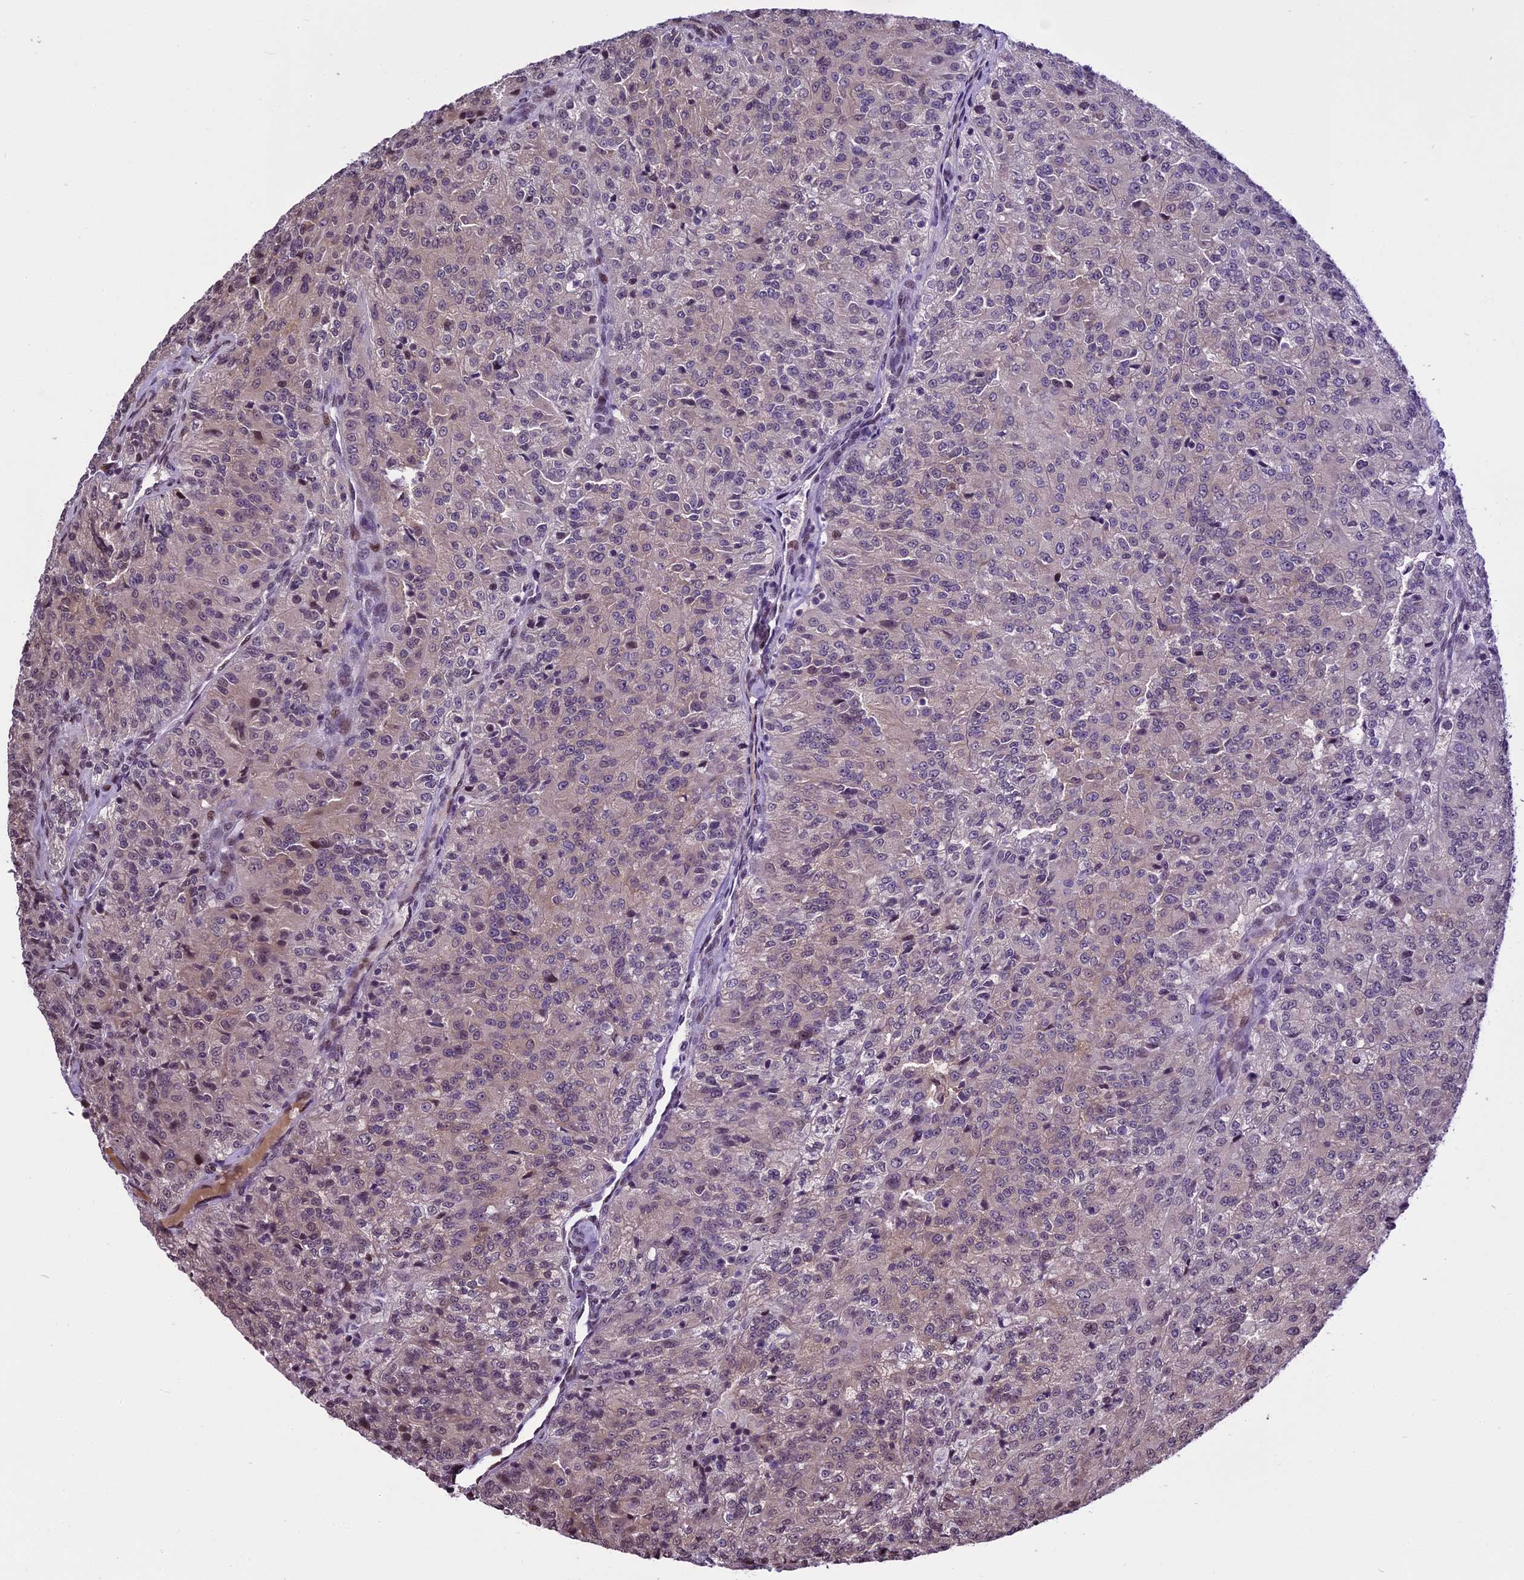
{"staining": {"intensity": "weak", "quantity": "25%-75%", "location": "cytoplasmic/membranous,nuclear"}, "tissue": "renal cancer", "cell_type": "Tumor cells", "image_type": "cancer", "snomed": [{"axis": "morphology", "description": "Adenocarcinoma, NOS"}, {"axis": "topography", "description": "Kidney"}], "caption": "DAB (3,3'-diaminobenzidine) immunohistochemical staining of adenocarcinoma (renal) exhibits weak cytoplasmic/membranous and nuclear protein expression in approximately 25%-75% of tumor cells.", "gene": "POLR3E", "patient": {"sex": "female", "age": 63}}